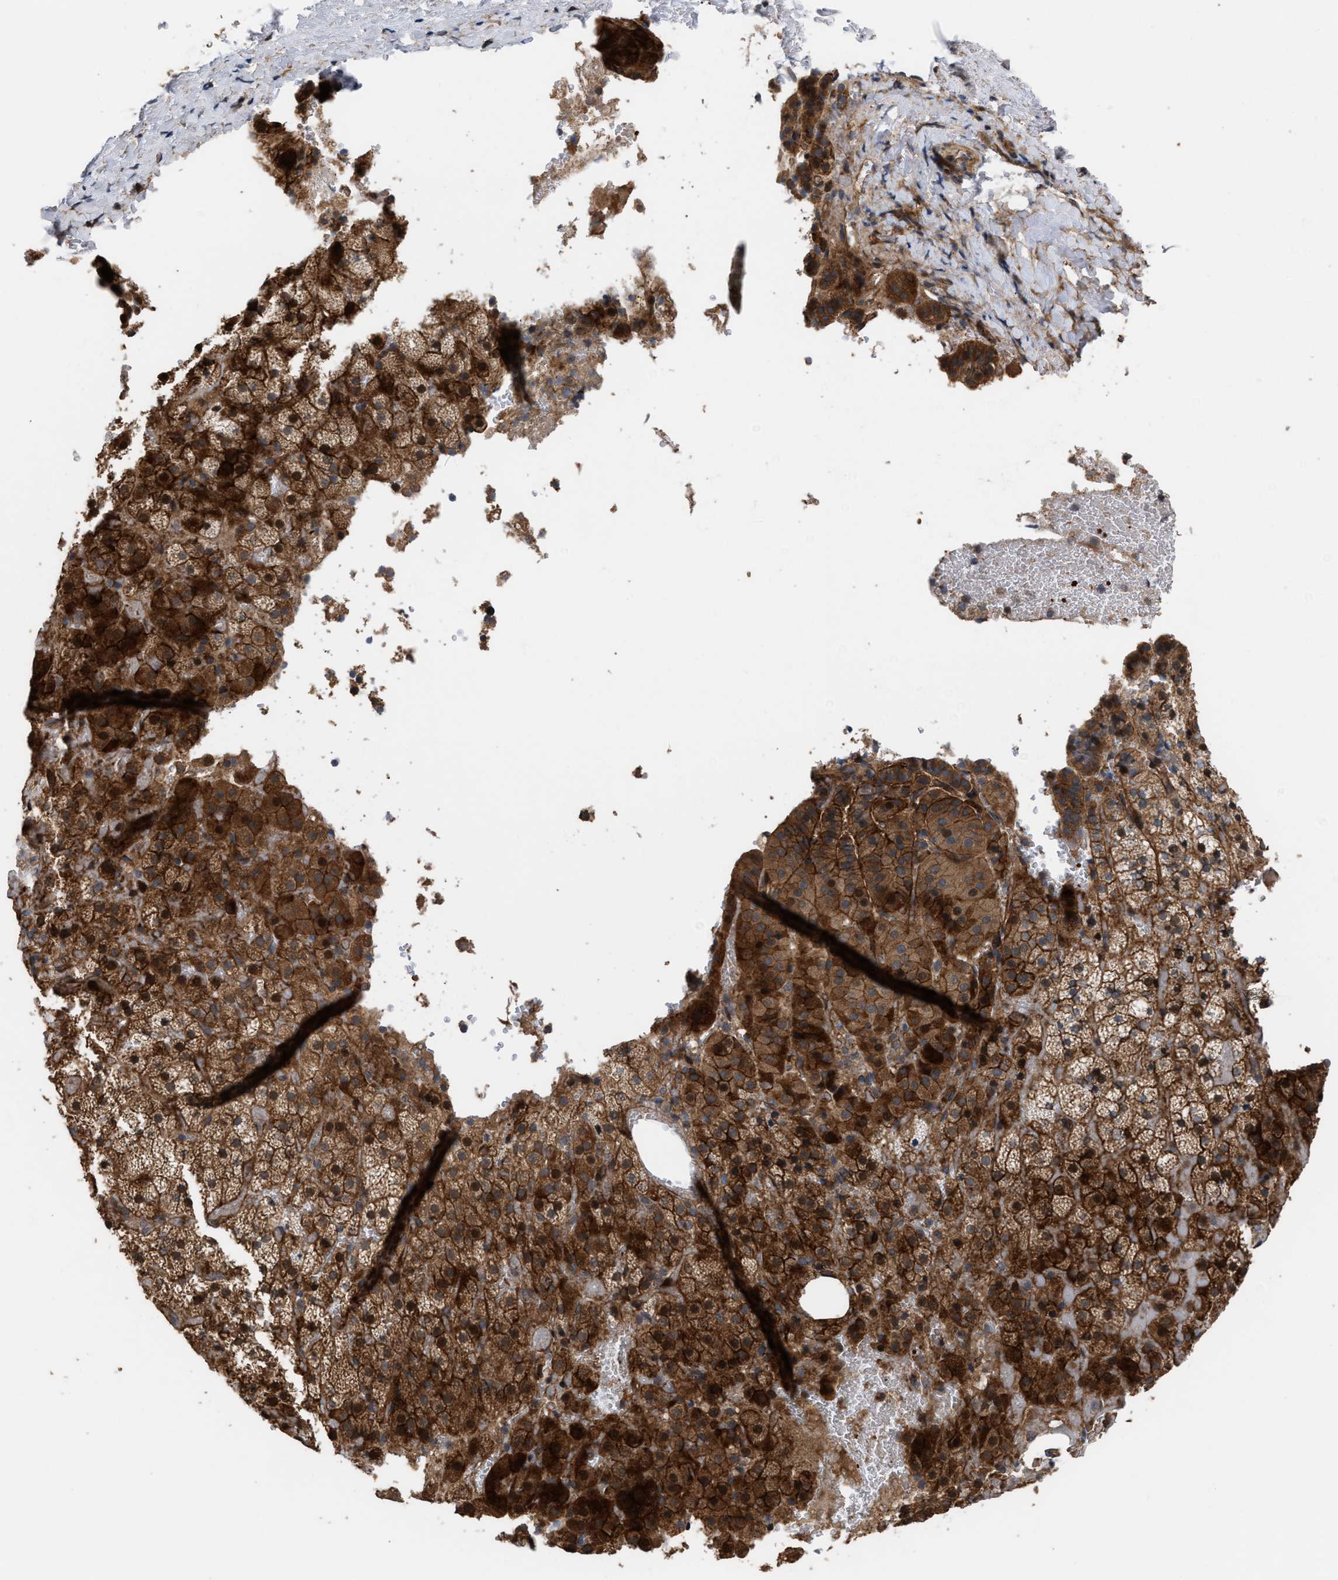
{"staining": {"intensity": "strong", "quantity": ">75%", "location": "cytoplasmic/membranous,nuclear"}, "tissue": "adrenal gland", "cell_type": "Glandular cells", "image_type": "normal", "snomed": [{"axis": "morphology", "description": "Normal tissue, NOS"}, {"axis": "topography", "description": "Adrenal gland"}], "caption": "Immunohistochemical staining of normal adrenal gland shows >75% levels of strong cytoplasmic/membranous,nuclear protein staining in approximately >75% of glandular cells.", "gene": "STAU1", "patient": {"sex": "female", "age": 59}}